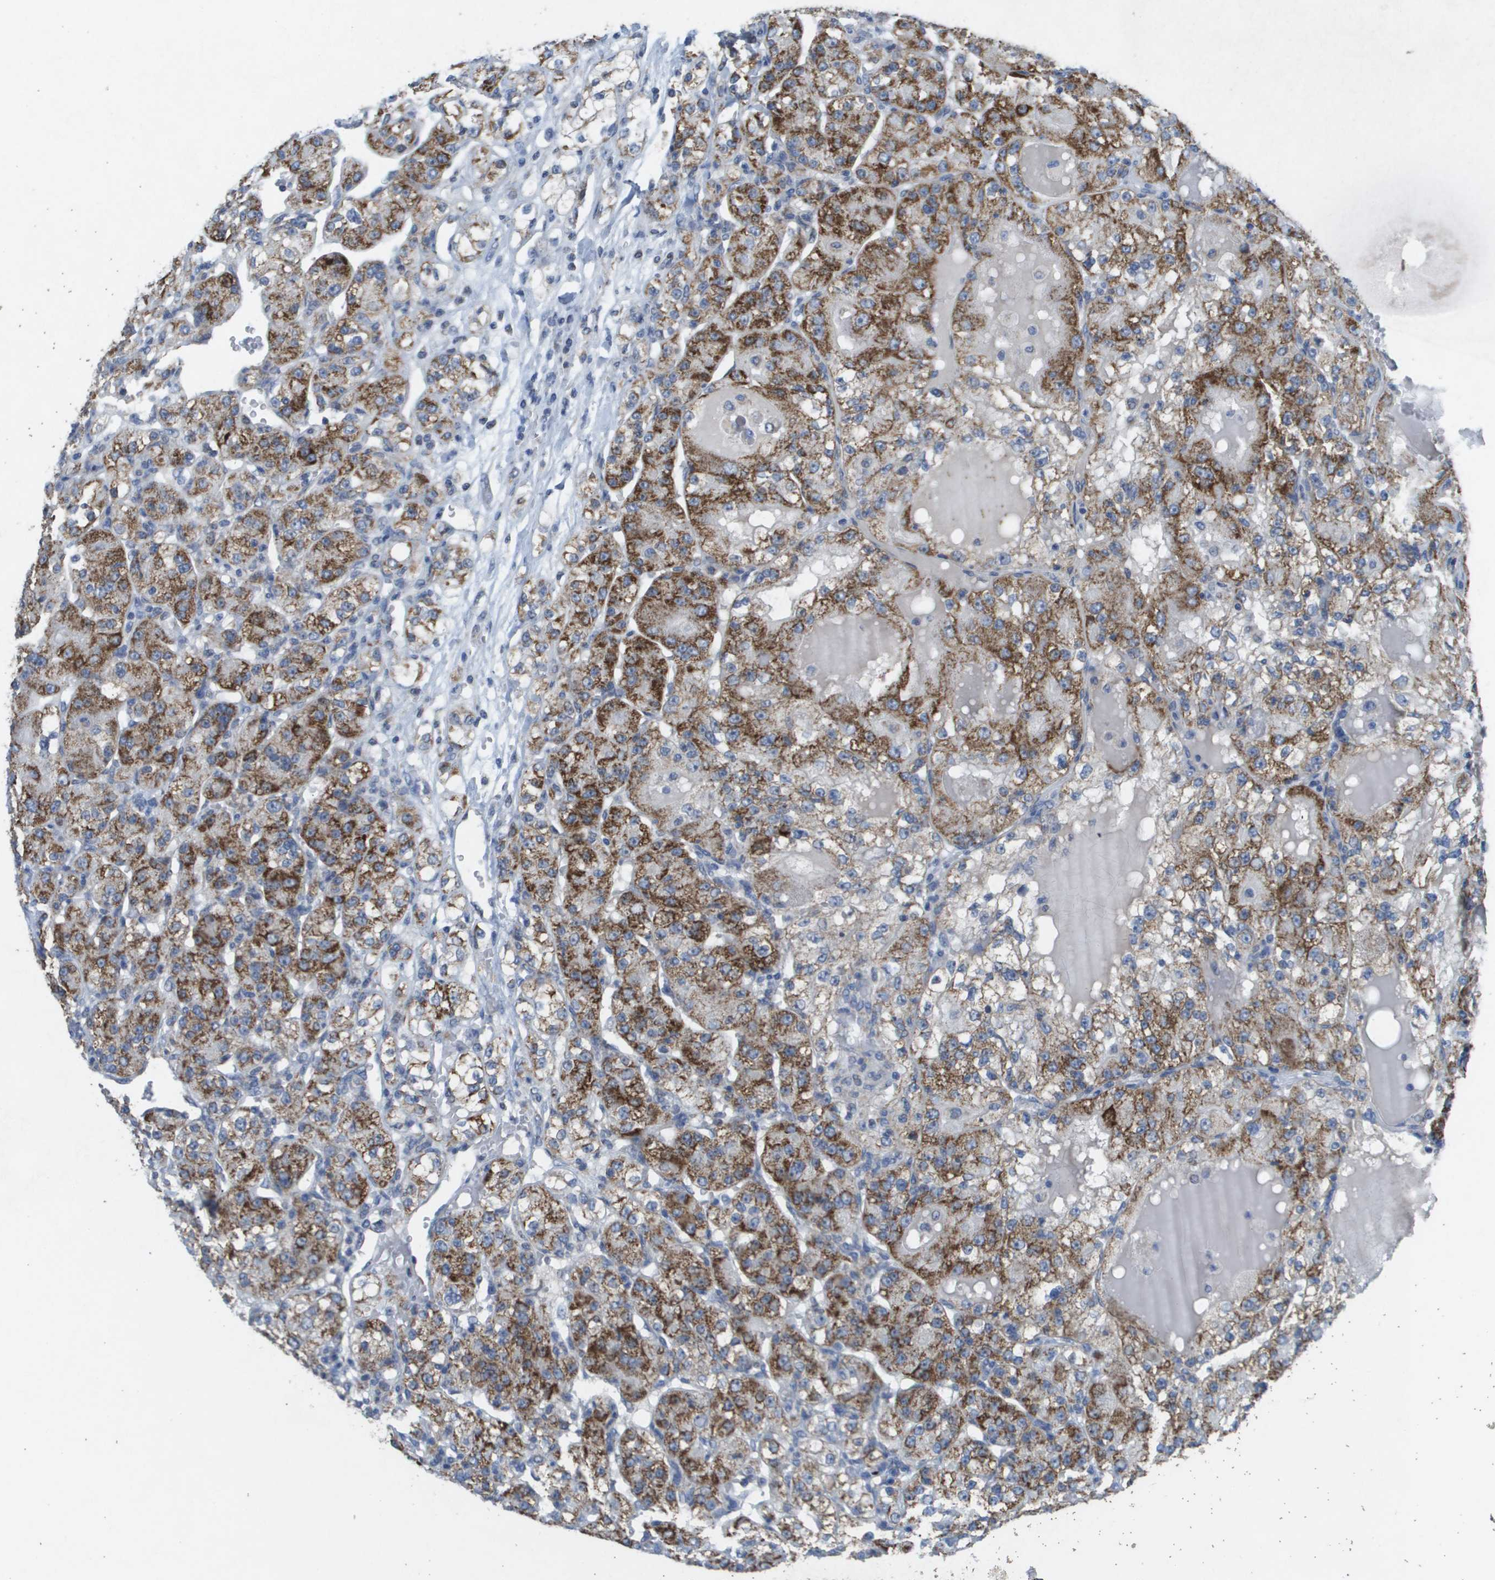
{"staining": {"intensity": "strong", "quantity": ">75%", "location": "cytoplasmic/membranous"}, "tissue": "renal cancer", "cell_type": "Tumor cells", "image_type": "cancer", "snomed": [{"axis": "morphology", "description": "Normal tissue, NOS"}, {"axis": "morphology", "description": "Adenocarcinoma, NOS"}, {"axis": "topography", "description": "Kidney"}], "caption": "The photomicrograph displays a brown stain indicating the presence of a protein in the cytoplasmic/membranous of tumor cells in renal cancer.", "gene": "TMEM223", "patient": {"sex": "male", "age": 61}}